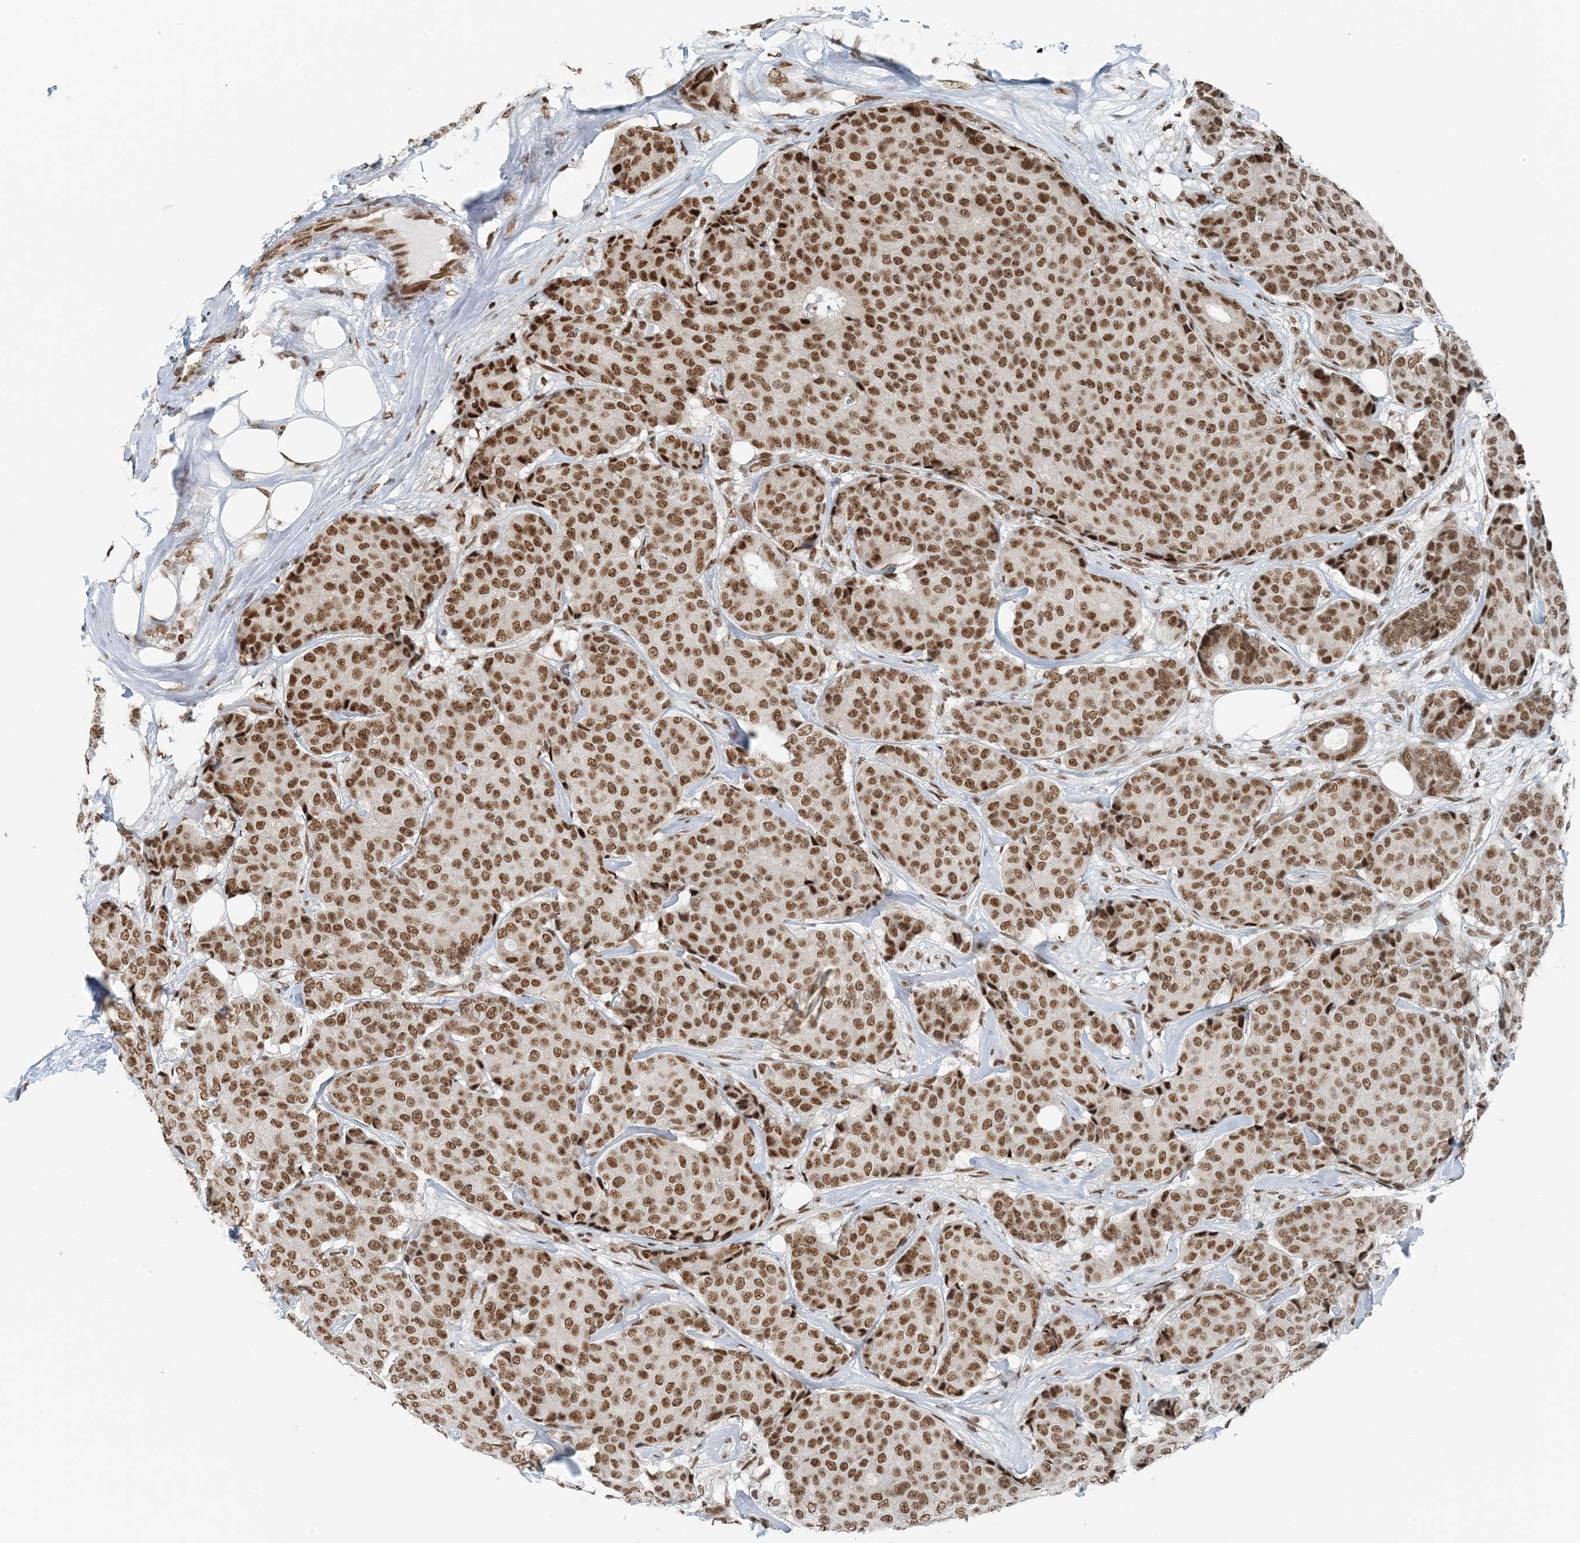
{"staining": {"intensity": "strong", "quantity": ">75%", "location": "nuclear"}, "tissue": "breast cancer", "cell_type": "Tumor cells", "image_type": "cancer", "snomed": [{"axis": "morphology", "description": "Duct carcinoma"}, {"axis": "topography", "description": "Breast"}], "caption": "The histopathology image exhibits immunohistochemical staining of breast infiltrating ductal carcinoma. There is strong nuclear expression is present in approximately >75% of tumor cells.", "gene": "ZNF500", "patient": {"sex": "female", "age": 75}}